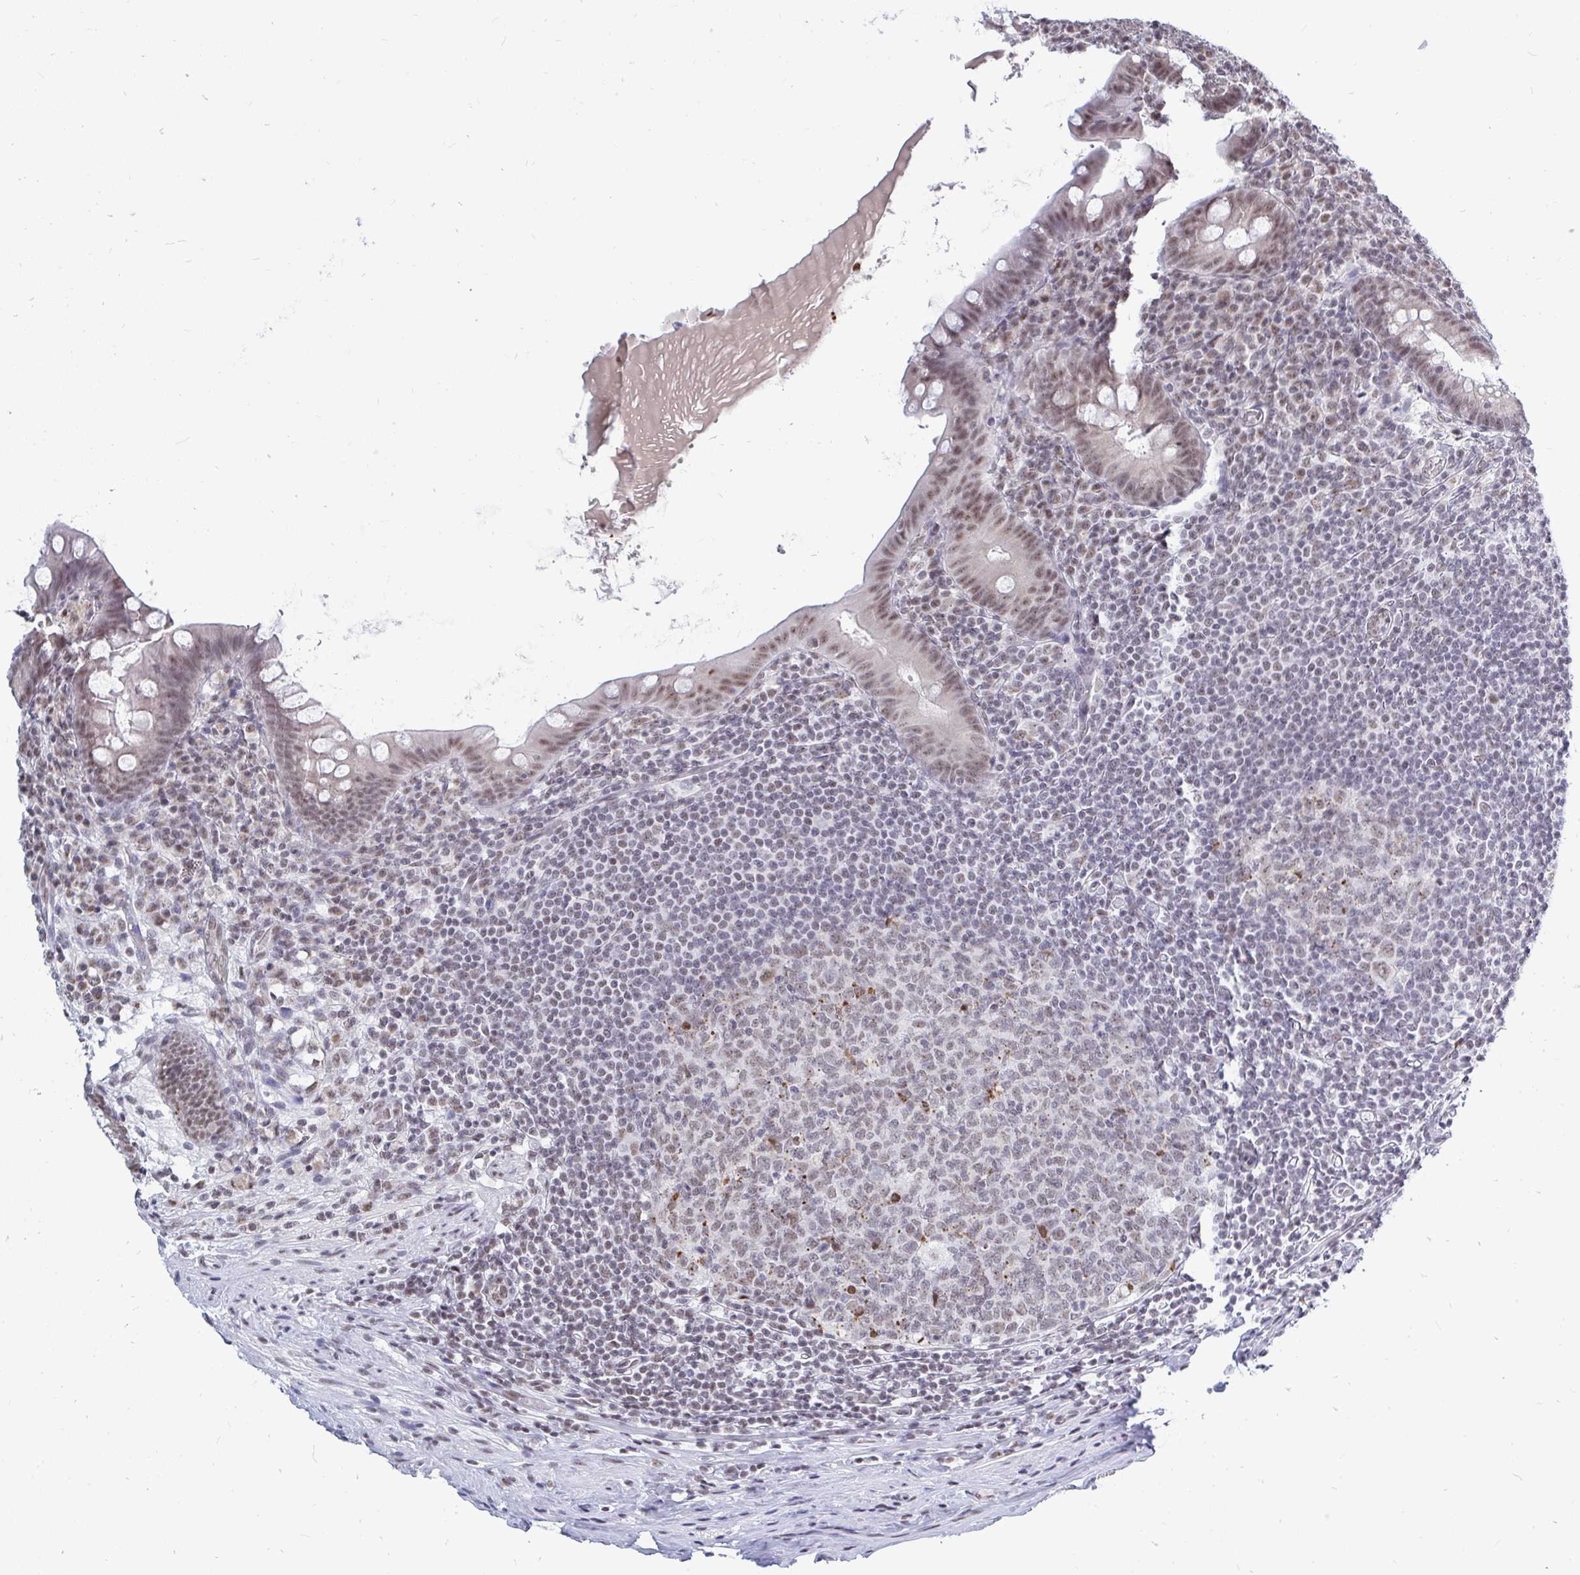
{"staining": {"intensity": "weak", "quantity": ">75%", "location": "nuclear"}, "tissue": "appendix", "cell_type": "Glandular cells", "image_type": "normal", "snomed": [{"axis": "morphology", "description": "Normal tissue, NOS"}, {"axis": "topography", "description": "Appendix"}], "caption": "A micrograph of human appendix stained for a protein shows weak nuclear brown staining in glandular cells. (DAB = brown stain, brightfield microscopy at high magnification).", "gene": "TRIP12", "patient": {"sex": "male", "age": 71}}